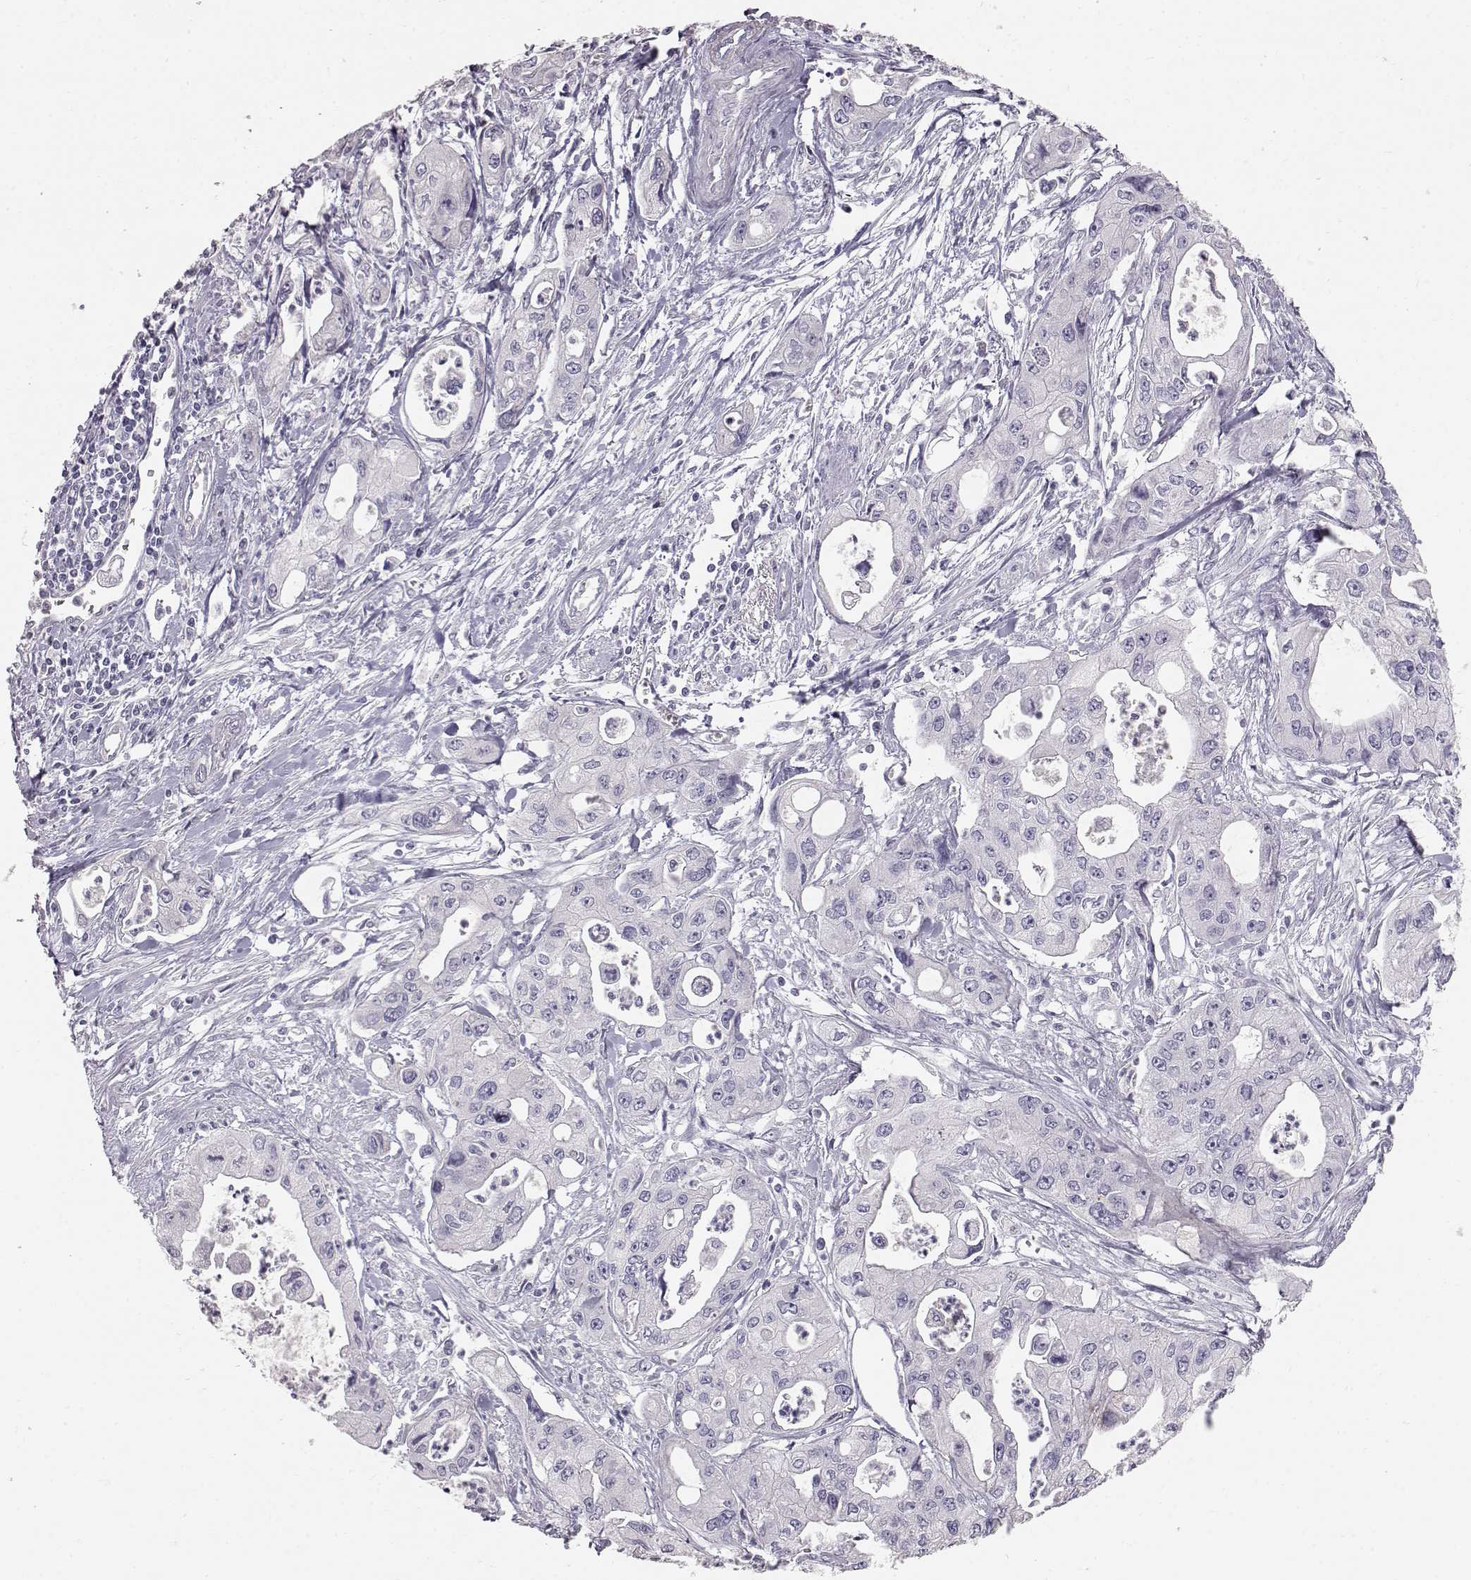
{"staining": {"intensity": "negative", "quantity": "none", "location": "none"}, "tissue": "pancreatic cancer", "cell_type": "Tumor cells", "image_type": "cancer", "snomed": [{"axis": "morphology", "description": "Adenocarcinoma, NOS"}, {"axis": "topography", "description": "Pancreas"}], "caption": "Immunohistochemical staining of human adenocarcinoma (pancreatic) shows no significant expression in tumor cells.", "gene": "KRT33A", "patient": {"sex": "male", "age": 70}}